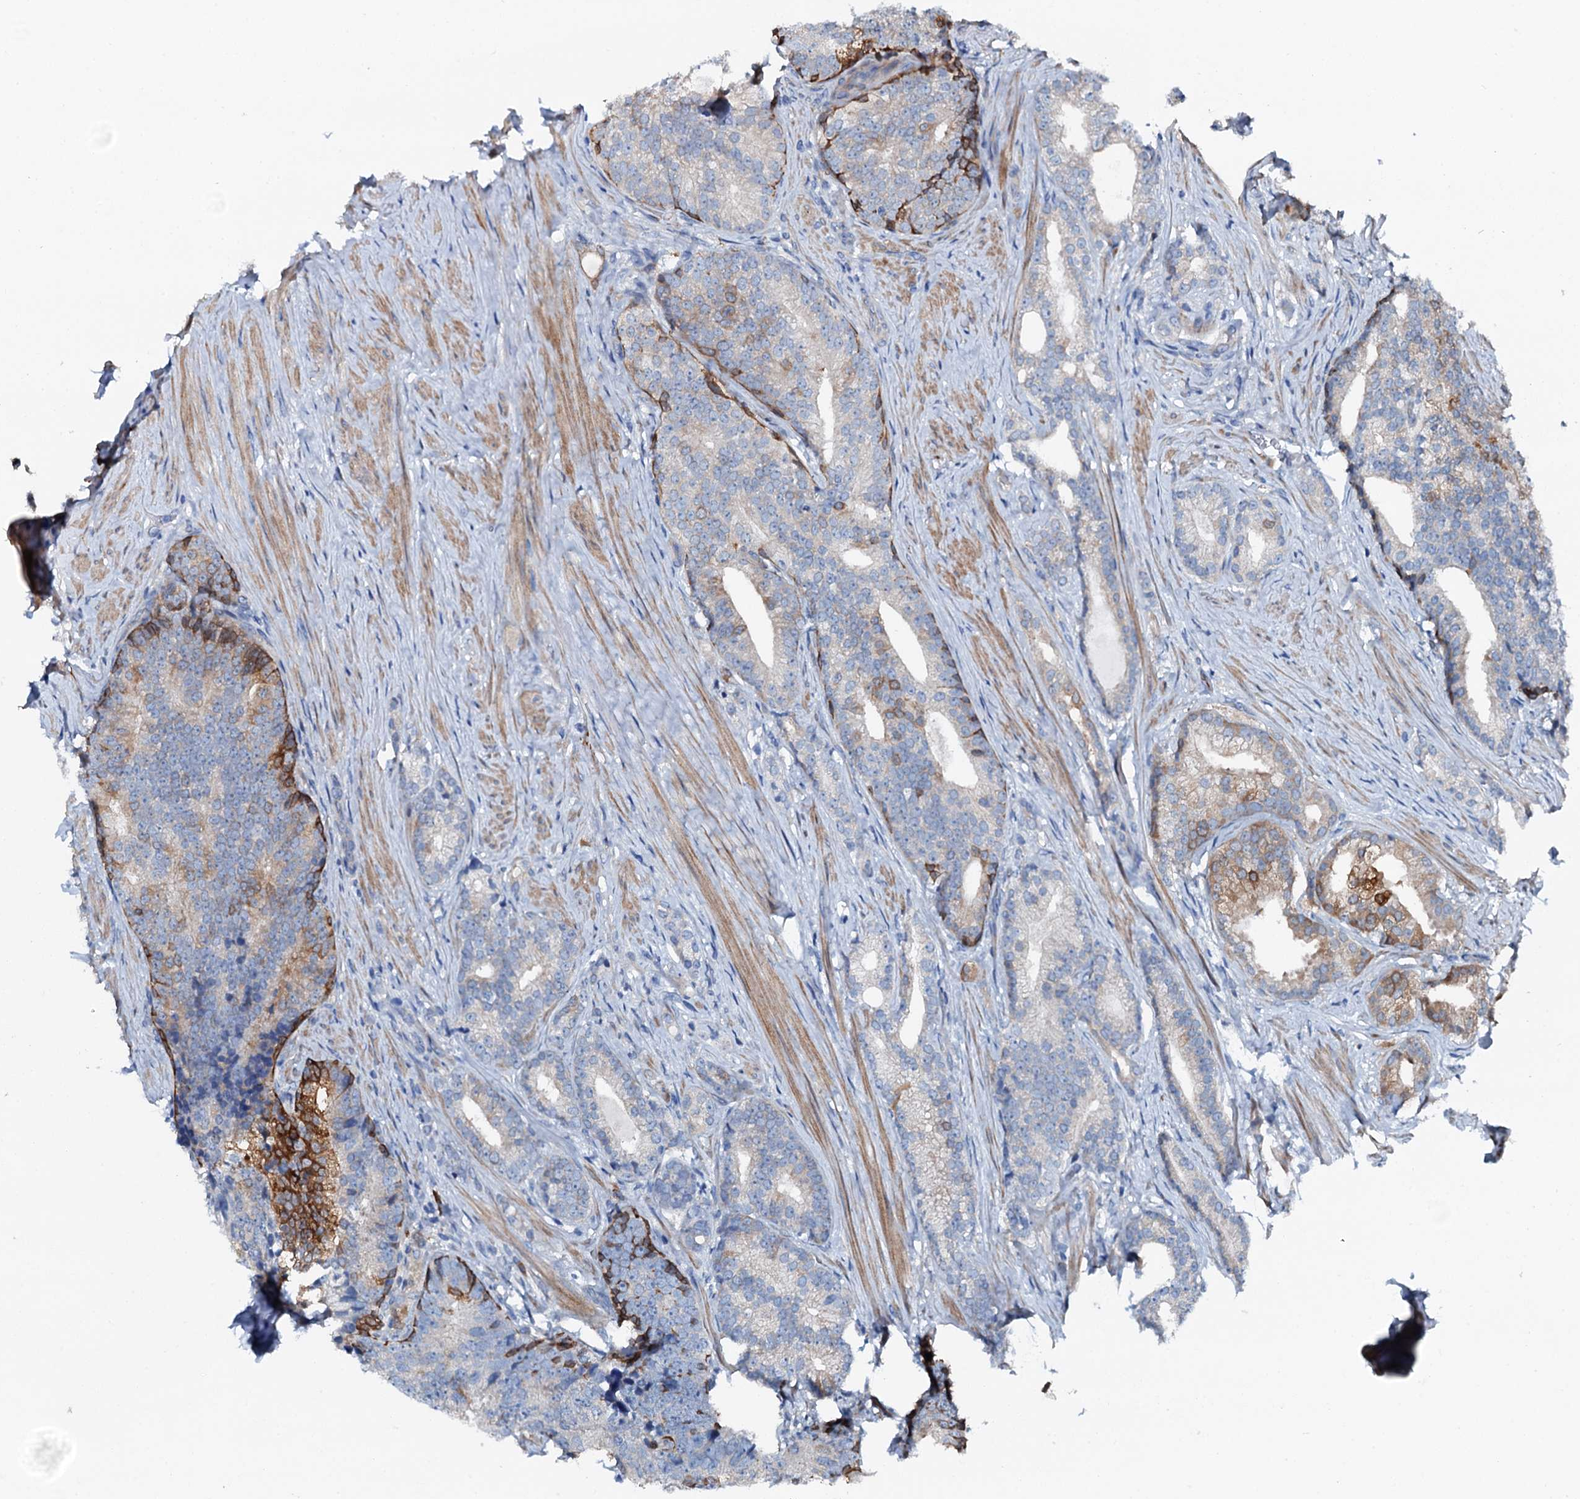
{"staining": {"intensity": "negative", "quantity": "none", "location": "none"}, "tissue": "prostate cancer", "cell_type": "Tumor cells", "image_type": "cancer", "snomed": [{"axis": "morphology", "description": "Adenocarcinoma, Low grade"}, {"axis": "topography", "description": "Prostate"}], "caption": "Photomicrograph shows no significant protein expression in tumor cells of prostate cancer.", "gene": "GFOD2", "patient": {"sex": "male", "age": 71}}